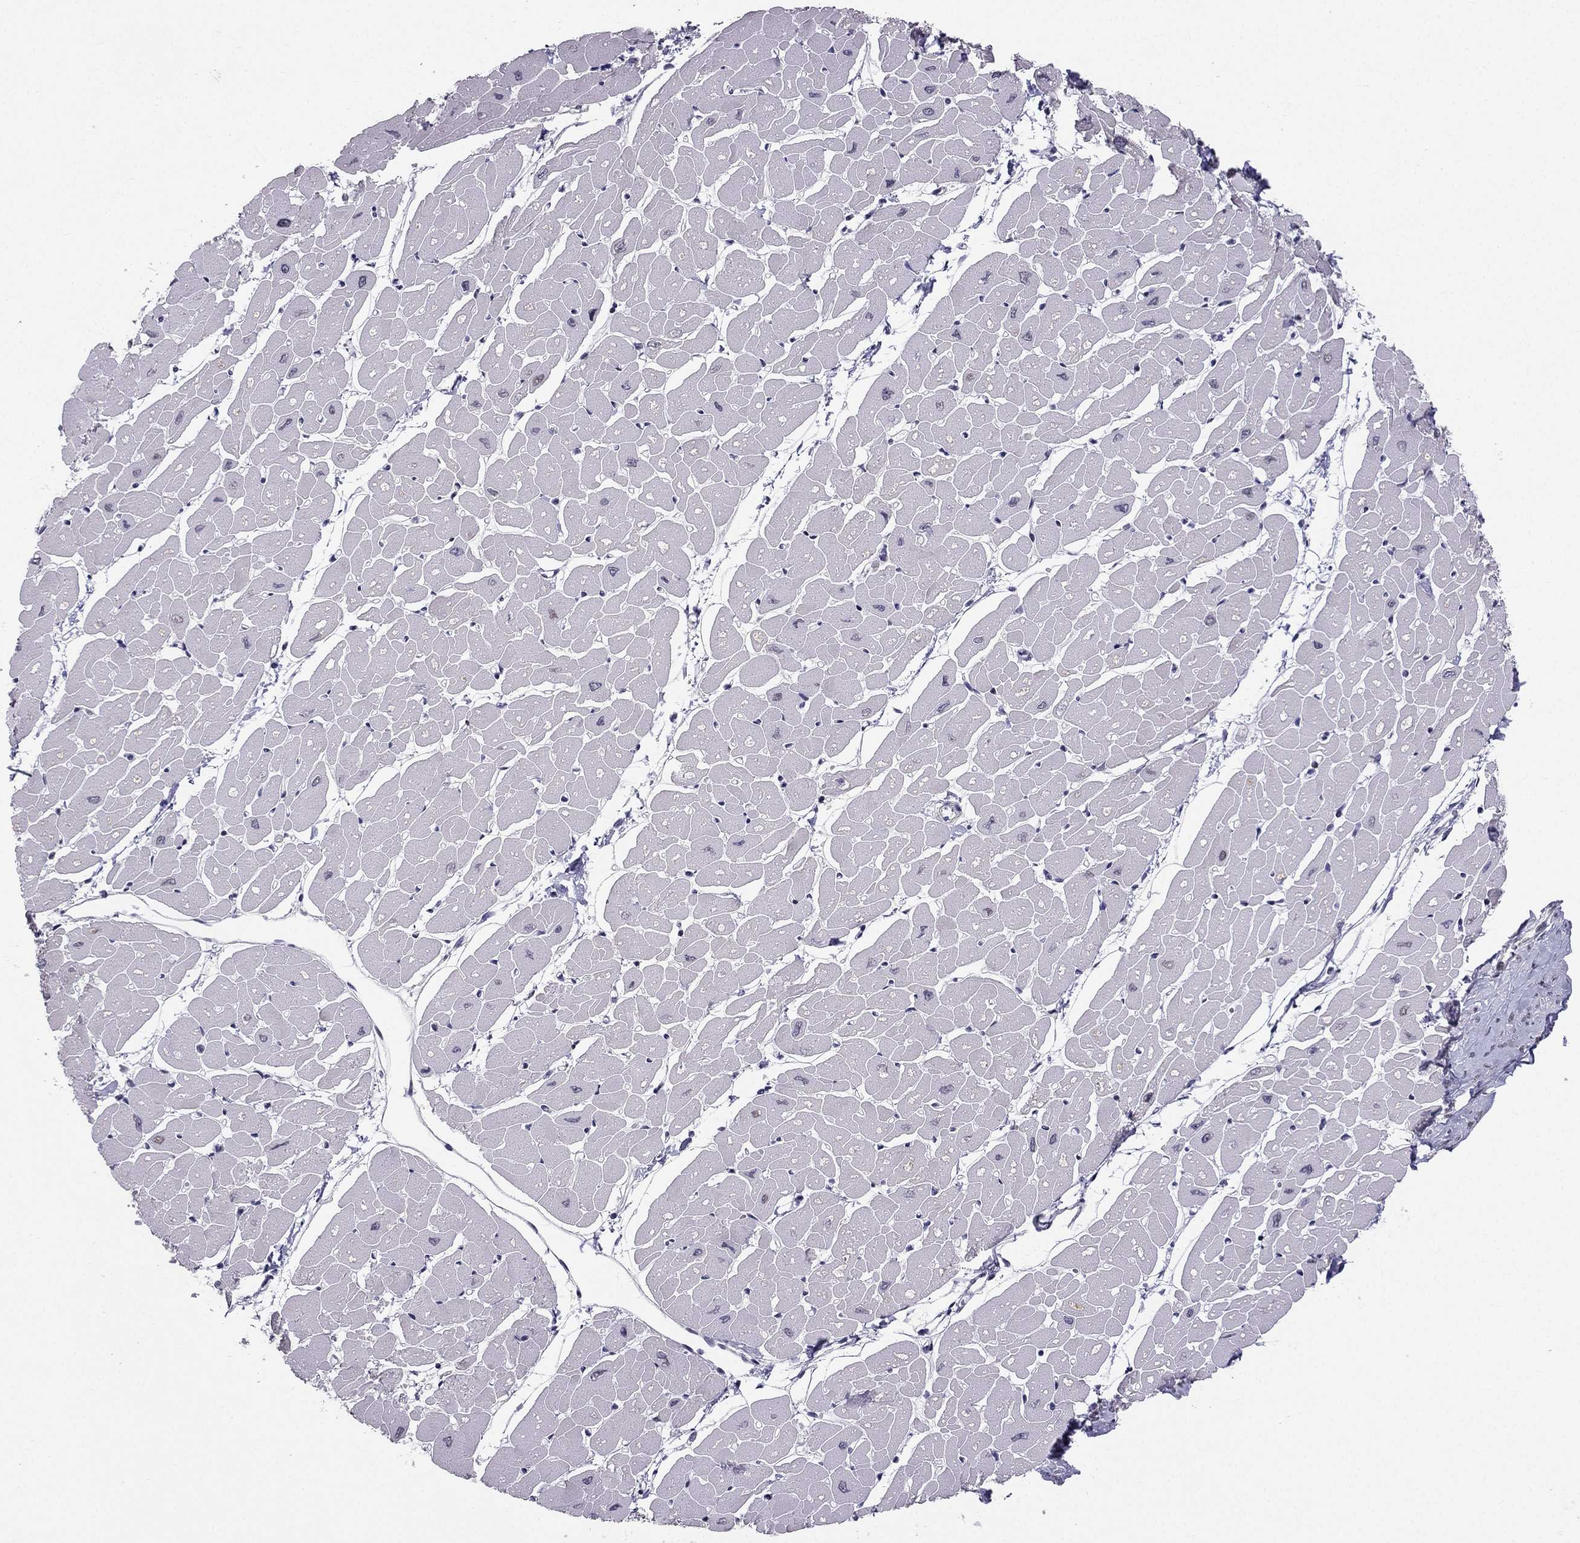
{"staining": {"intensity": "weak", "quantity": "25%-75%", "location": "nuclear"}, "tissue": "heart muscle", "cell_type": "Cardiomyocytes", "image_type": "normal", "snomed": [{"axis": "morphology", "description": "Normal tissue, NOS"}, {"axis": "topography", "description": "Heart"}], "caption": "This image shows normal heart muscle stained with immunohistochemistry to label a protein in brown. The nuclear of cardiomyocytes show weak positivity for the protein. Nuclei are counter-stained blue.", "gene": "RPRD2", "patient": {"sex": "male", "age": 57}}